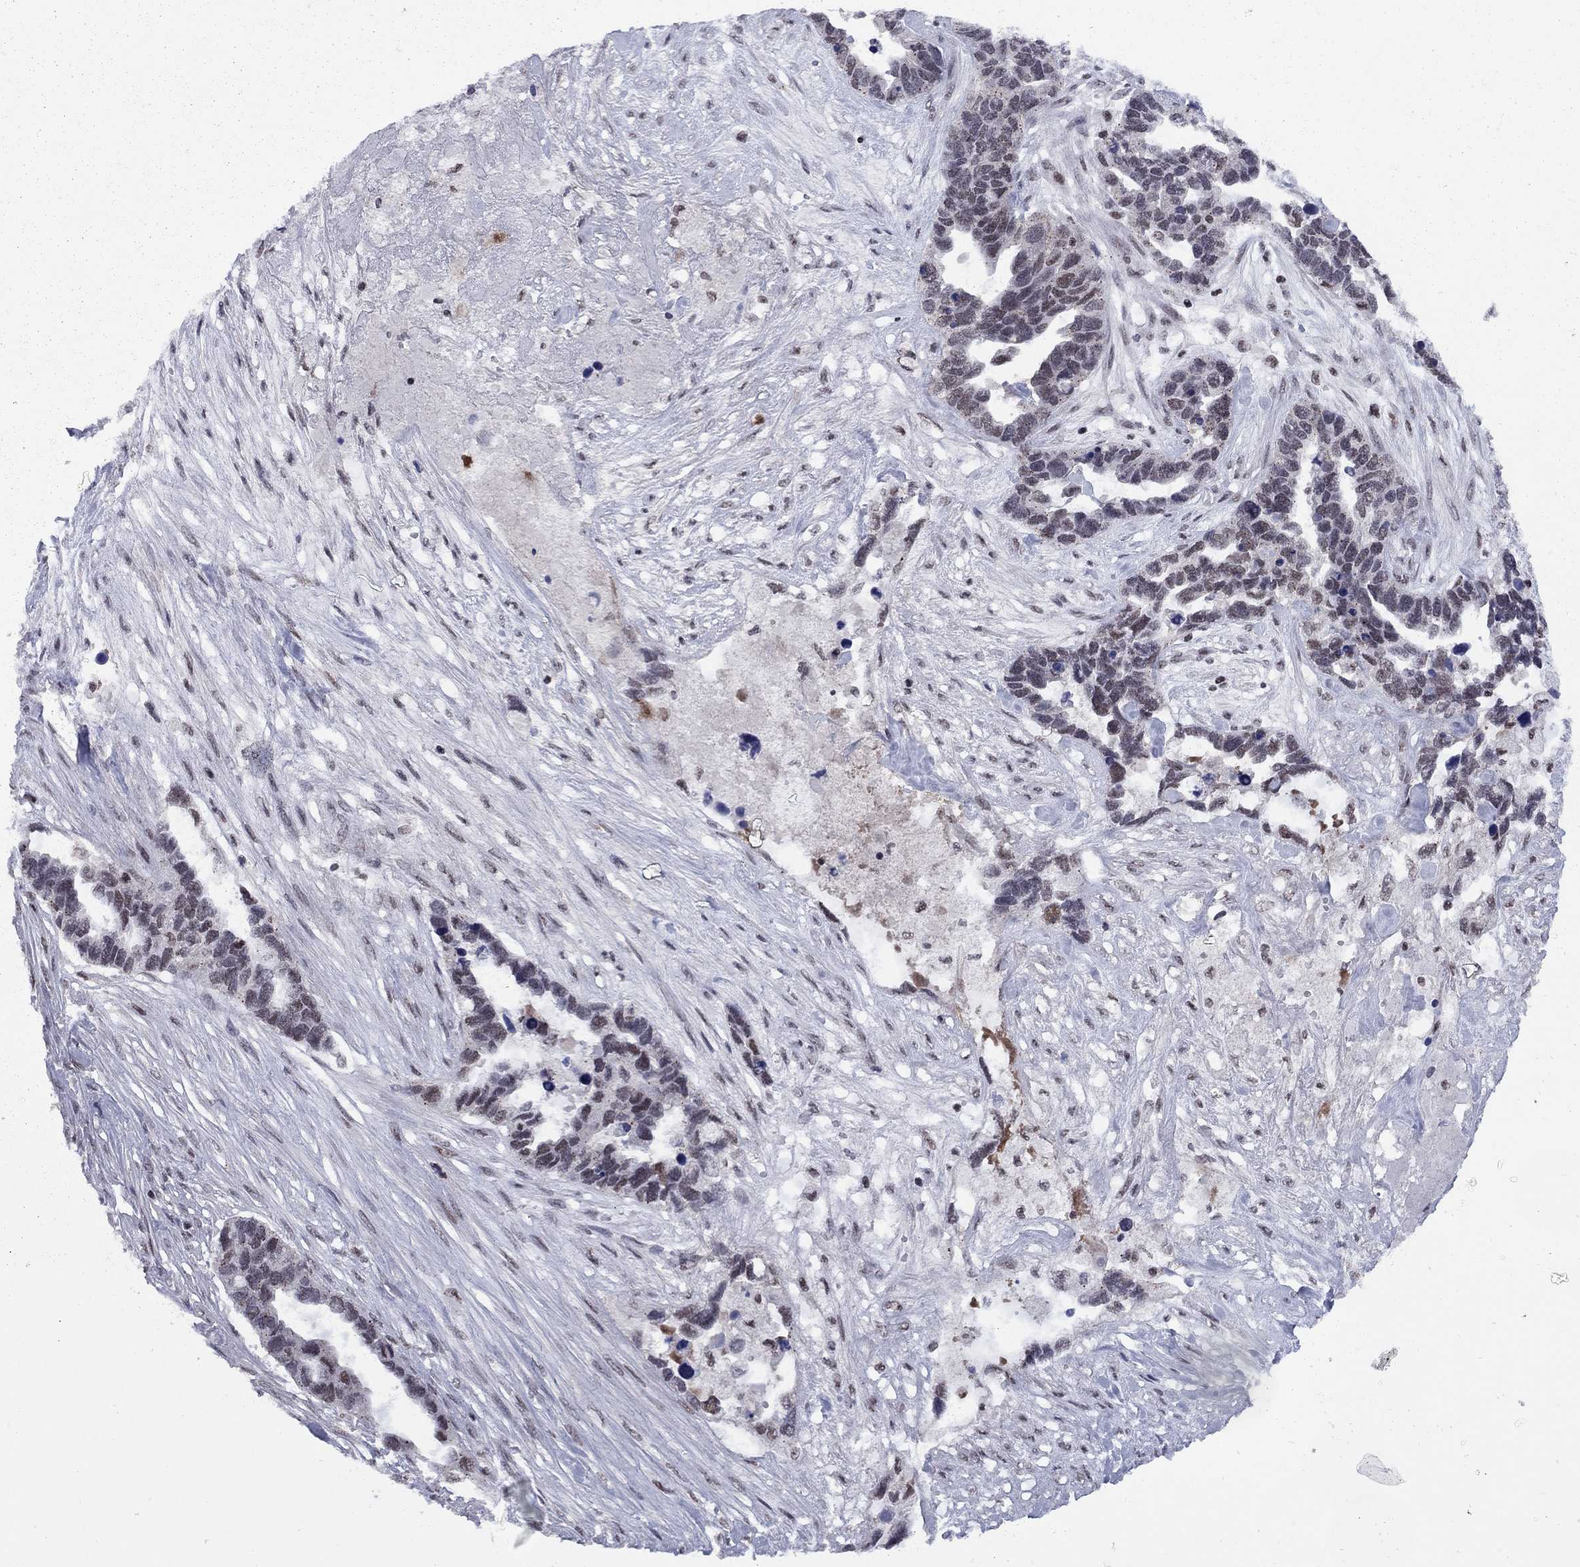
{"staining": {"intensity": "moderate", "quantity": "<25%", "location": "nuclear"}, "tissue": "ovarian cancer", "cell_type": "Tumor cells", "image_type": "cancer", "snomed": [{"axis": "morphology", "description": "Cystadenocarcinoma, serous, NOS"}, {"axis": "topography", "description": "Ovary"}], "caption": "A low amount of moderate nuclear staining is present in approximately <25% of tumor cells in ovarian cancer (serous cystadenocarcinoma) tissue. Nuclei are stained in blue.", "gene": "TAF9", "patient": {"sex": "female", "age": 54}}